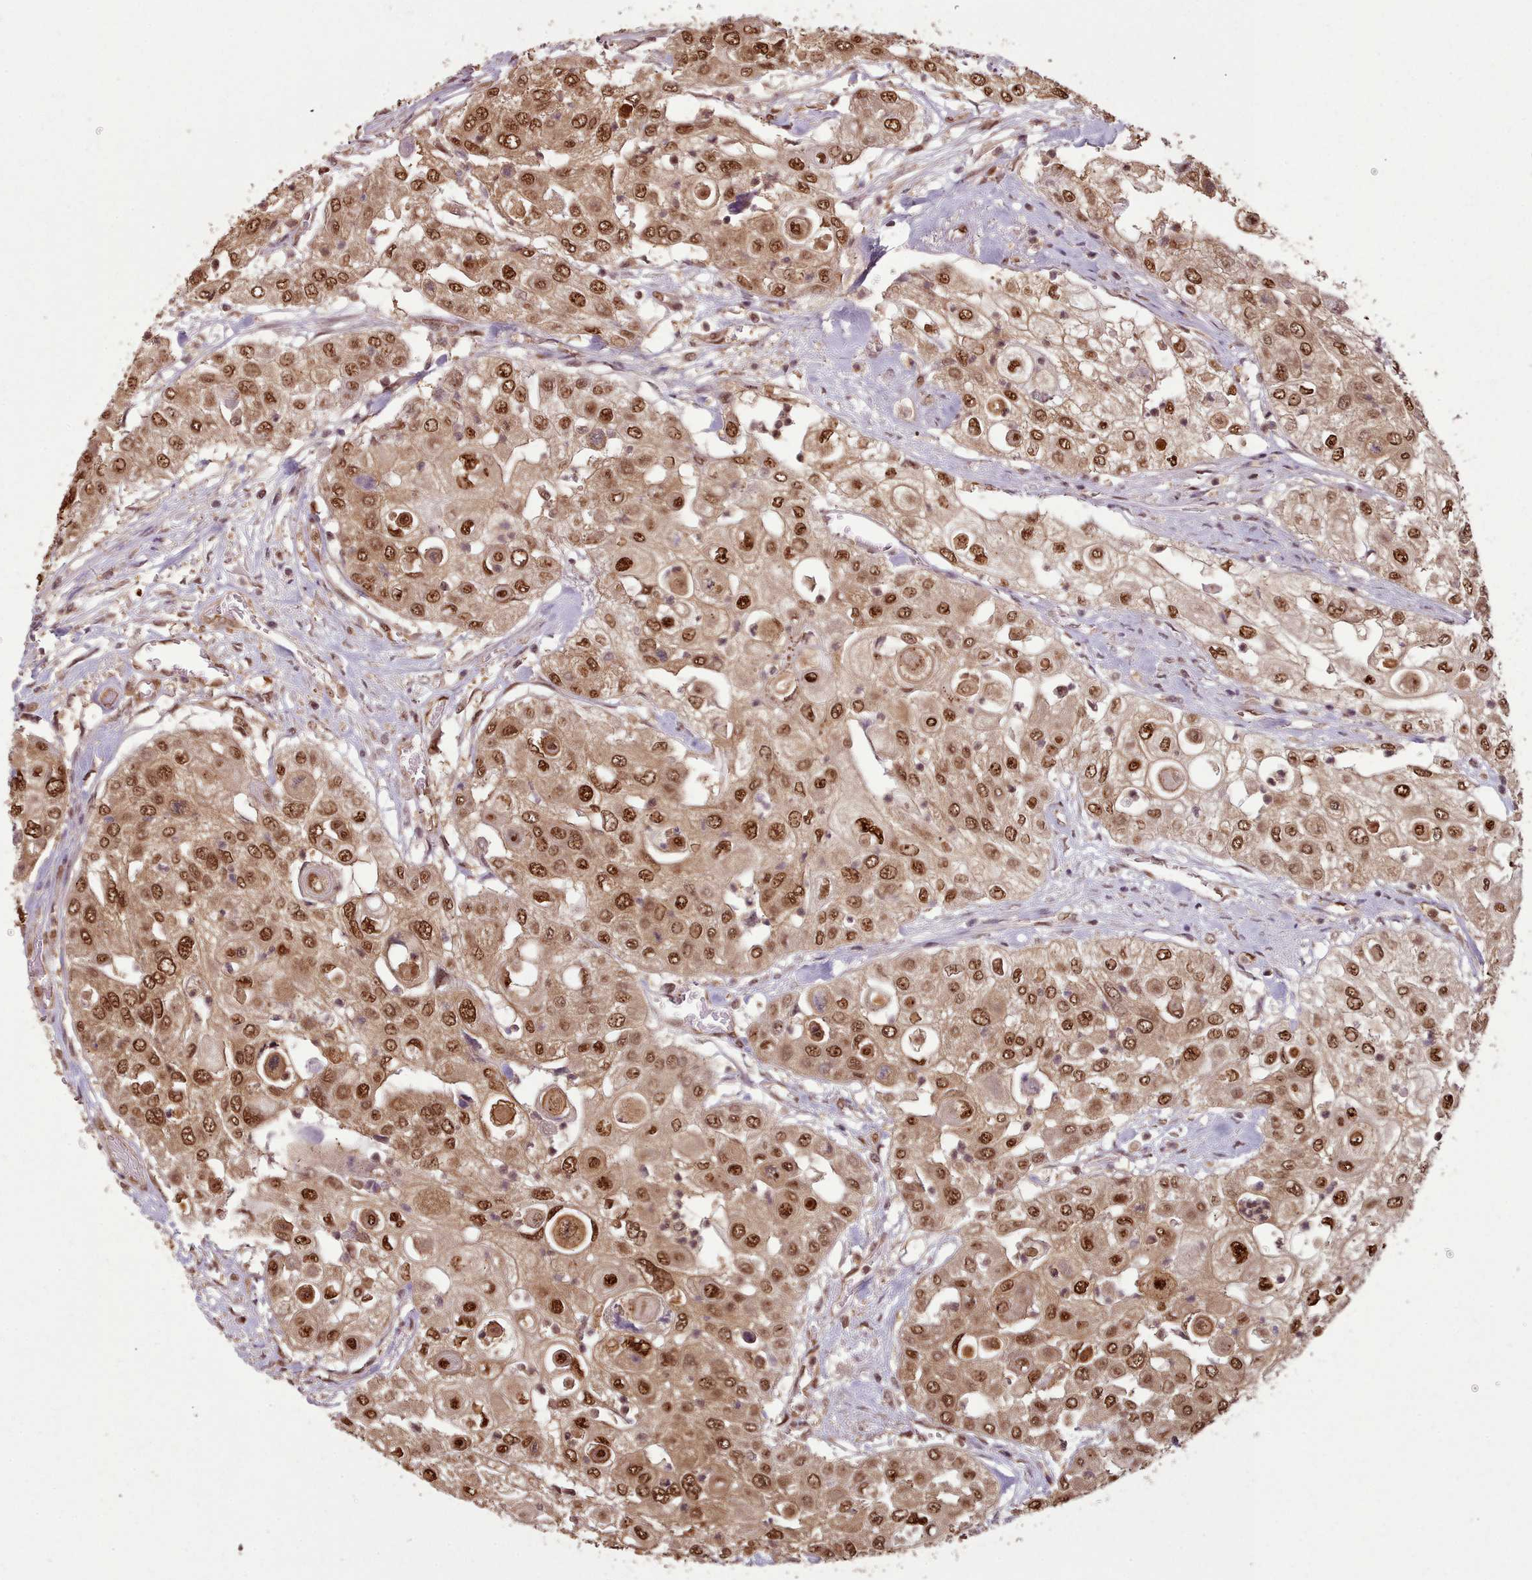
{"staining": {"intensity": "strong", "quantity": ">75%", "location": "nuclear"}, "tissue": "urothelial cancer", "cell_type": "Tumor cells", "image_type": "cancer", "snomed": [{"axis": "morphology", "description": "Urothelial carcinoma, High grade"}, {"axis": "topography", "description": "Urinary bladder"}], "caption": "Protein expression analysis of human urothelial carcinoma (high-grade) reveals strong nuclear expression in about >75% of tumor cells.", "gene": "RPS27A", "patient": {"sex": "female", "age": 79}}